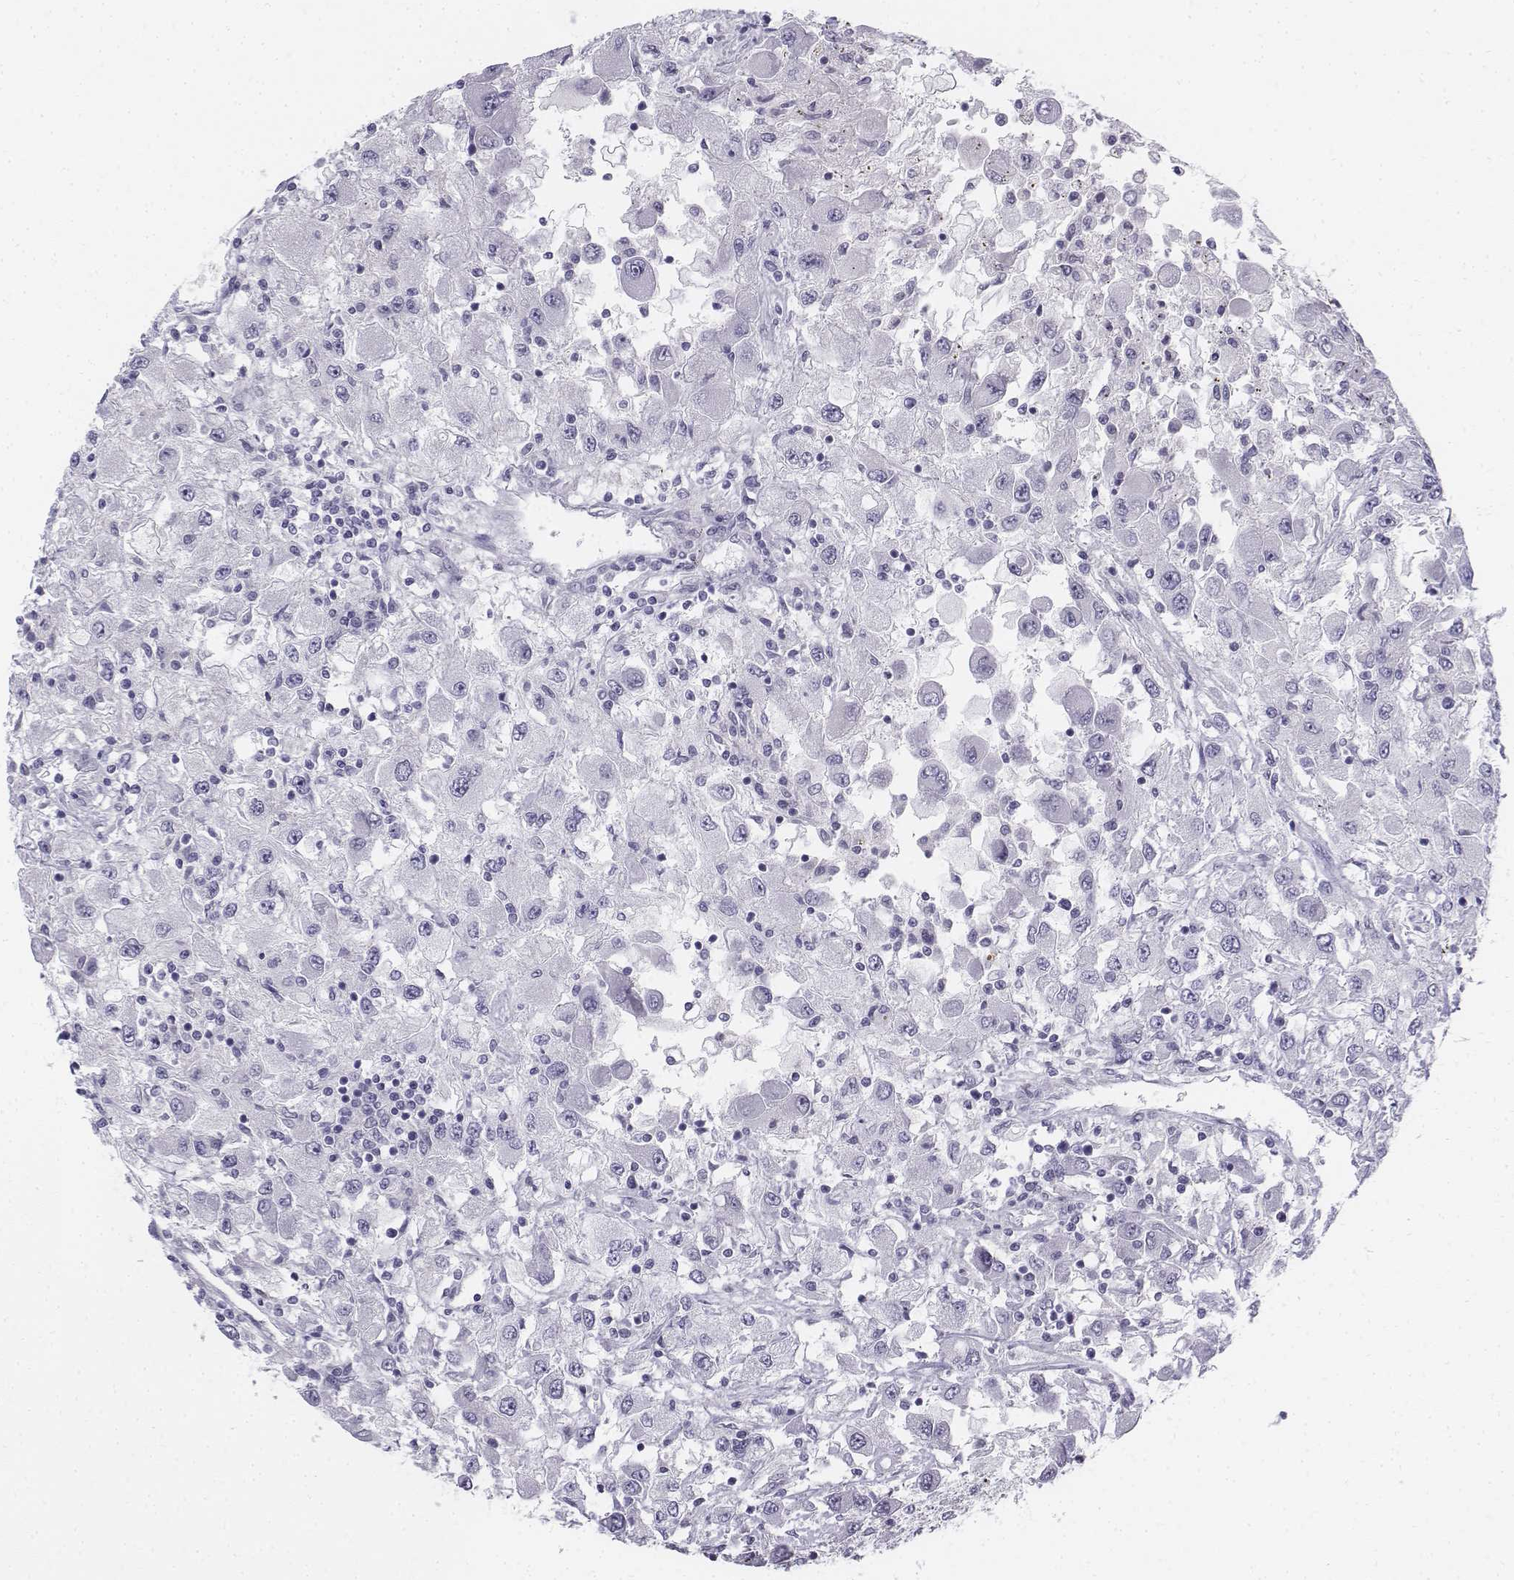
{"staining": {"intensity": "negative", "quantity": "none", "location": "none"}, "tissue": "renal cancer", "cell_type": "Tumor cells", "image_type": "cancer", "snomed": [{"axis": "morphology", "description": "Adenocarcinoma, NOS"}, {"axis": "topography", "description": "Kidney"}], "caption": "DAB (3,3'-diaminobenzidine) immunohistochemical staining of renal cancer (adenocarcinoma) shows no significant staining in tumor cells. Nuclei are stained in blue.", "gene": "TH", "patient": {"sex": "female", "age": 67}}